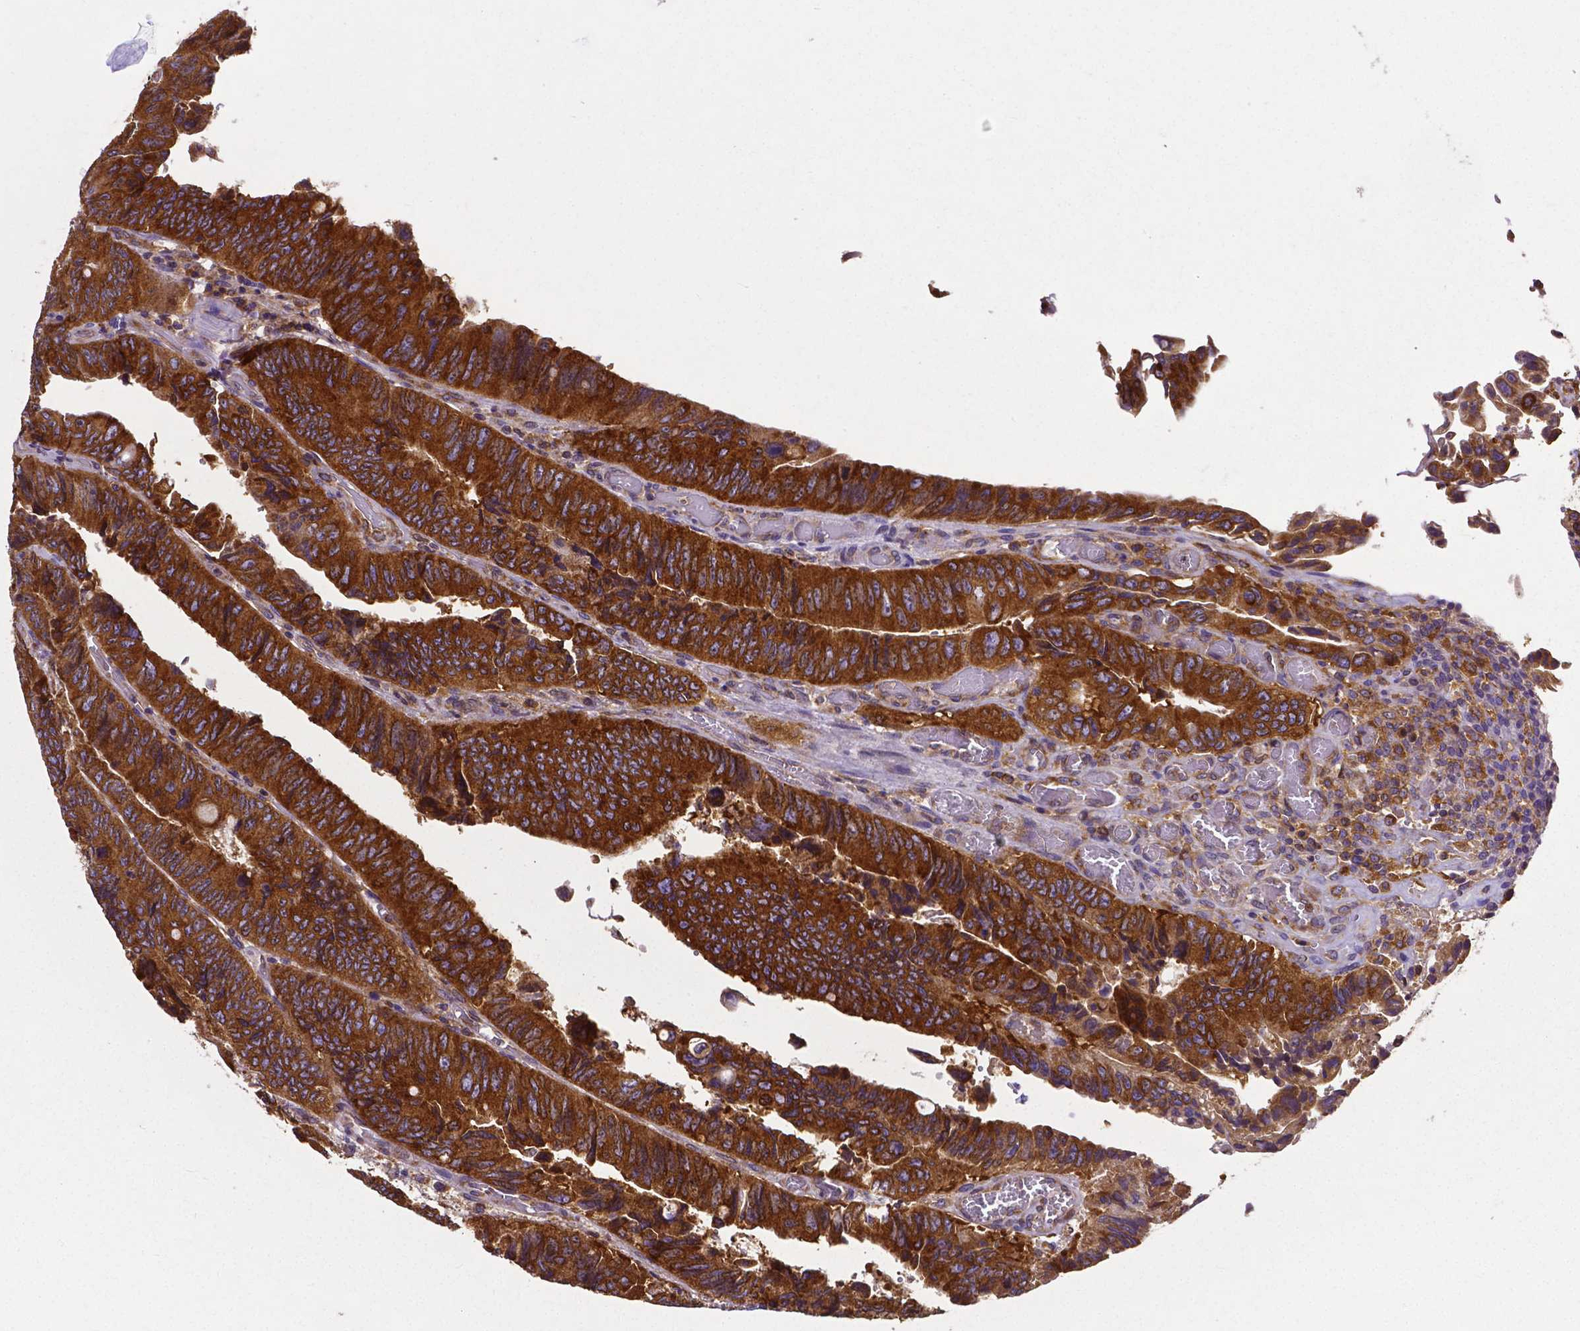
{"staining": {"intensity": "strong", "quantity": ">75%", "location": "cytoplasmic/membranous"}, "tissue": "colorectal cancer", "cell_type": "Tumor cells", "image_type": "cancer", "snomed": [{"axis": "morphology", "description": "Adenocarcinoma, NOS"}, {"axis": "topography", "description": "Colon"}], "caption": "Protein staining of colorectal cancer (adenocarcinoma) tissue demonstrates strong cytoplasmic/membranous expression in about >75% of tumor cells.", "gene": "DICER1", "patient": {"sex": "female", "age": 84}}